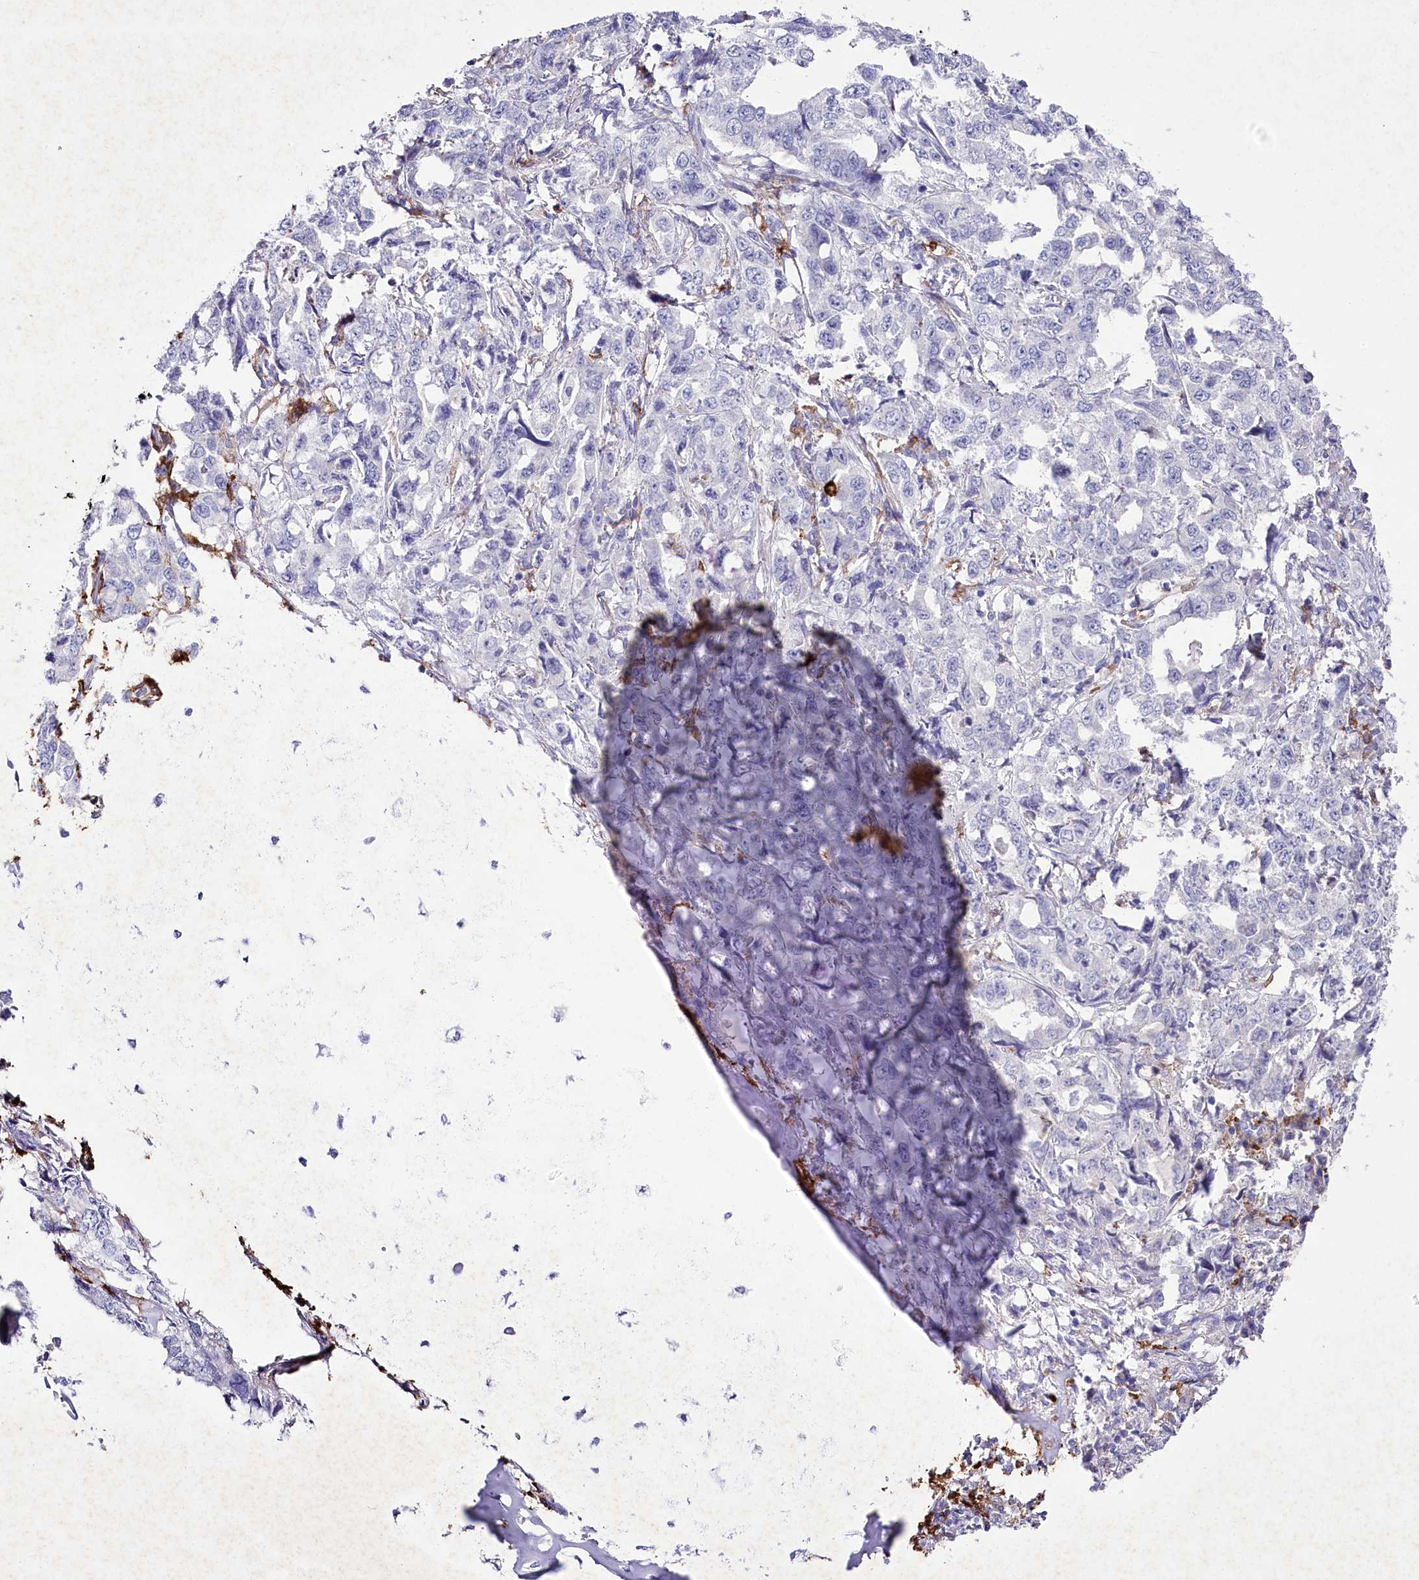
{"staining": {"intensity": "negative", "quantity": "none", "location": "none"}, "tissue": "lung cancer", "cell_type": "Tumor cells", "image_type": "cancer", "snomed": [{"axis": "morphology", "description": "Adenocarcinoma, NOS"}, {"axis": "topography", "description": "Lung"}], "caption": "Protein analysis of adenocarcinoma (lung) reveals no significant positivity in tumor cells.", "gene": "CLEC4M", "patient": {"sex": "female", "age": 51}}